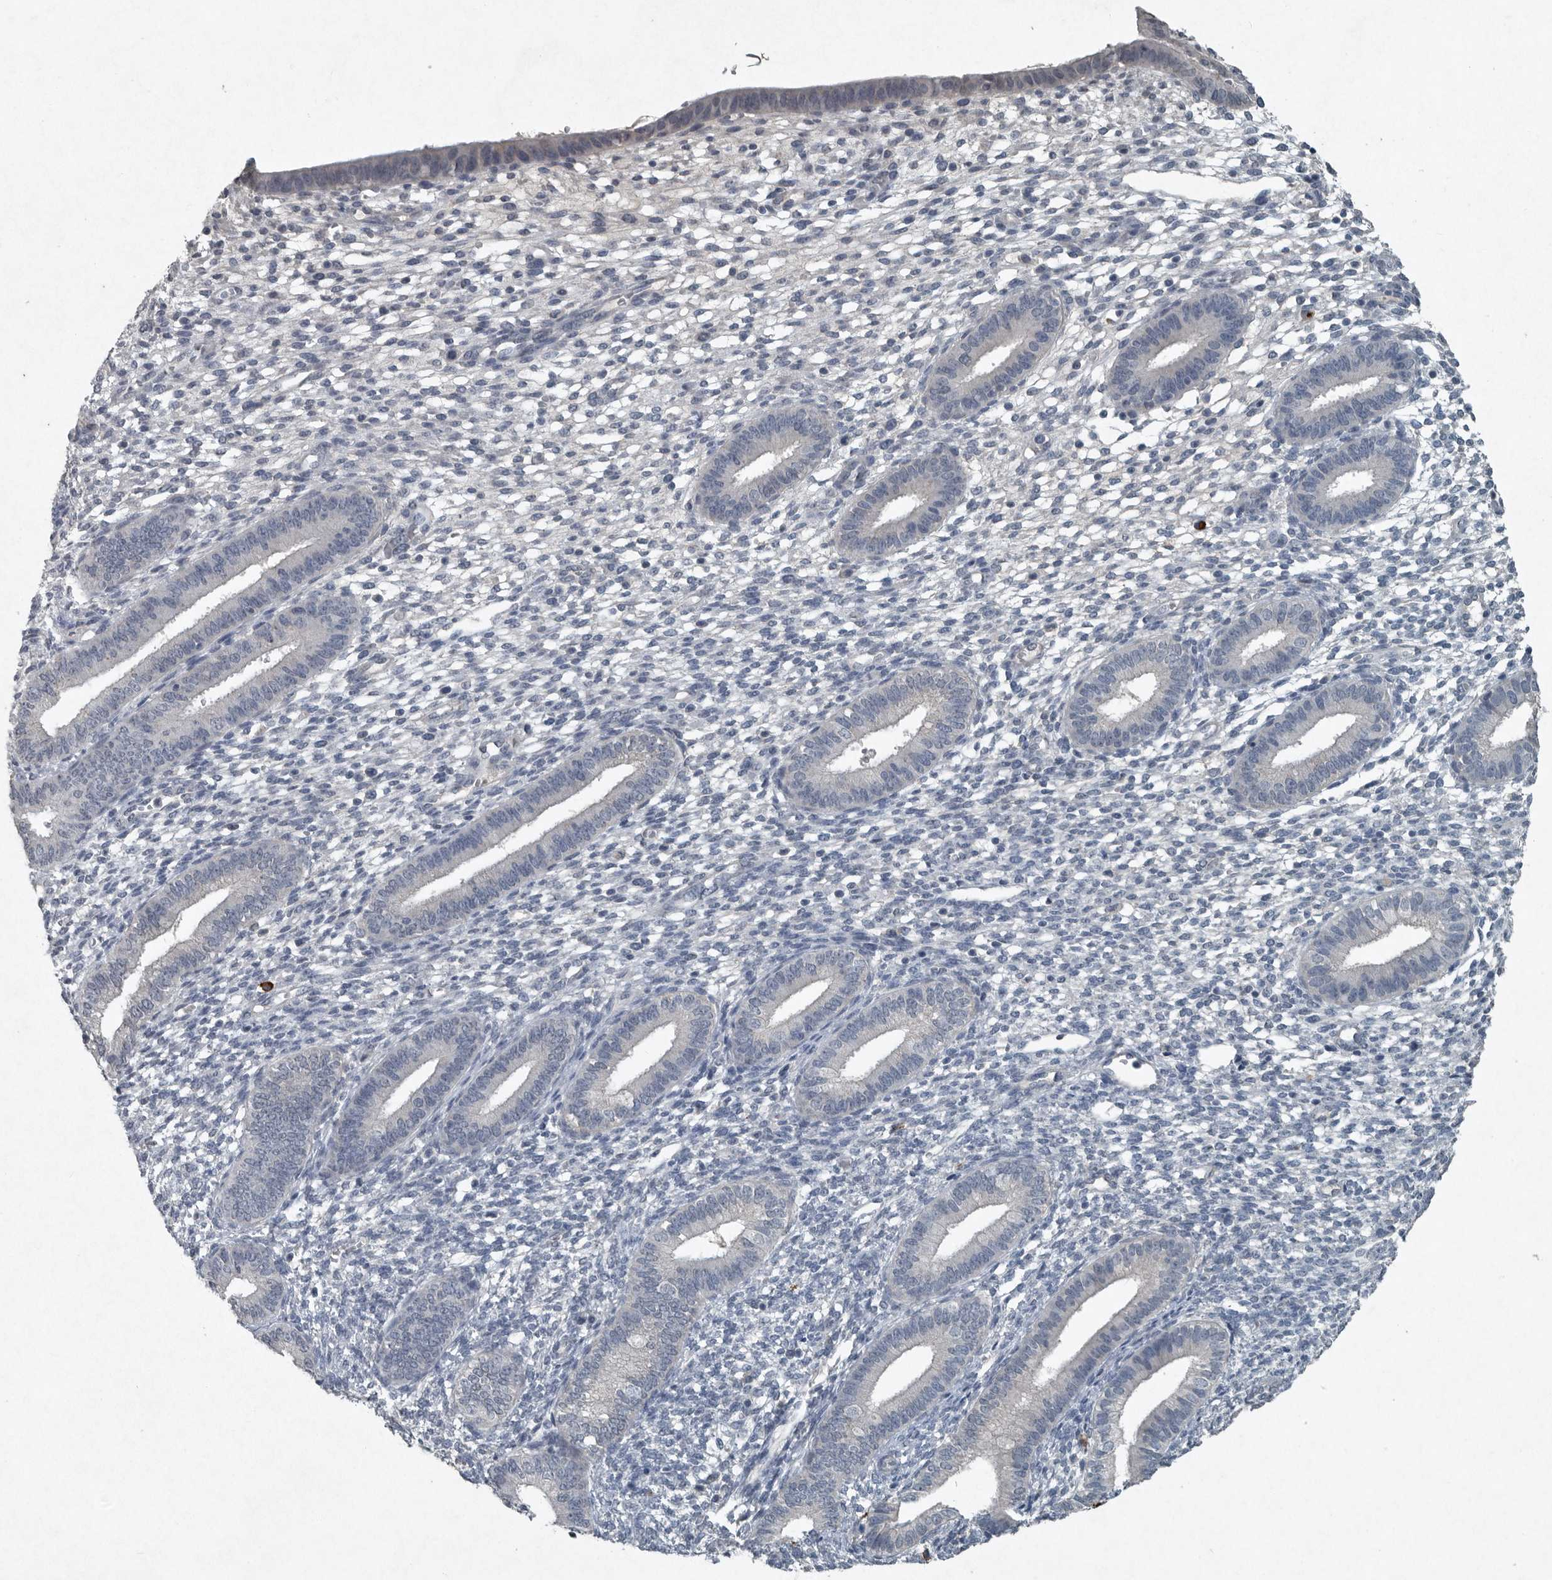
{"staining": {"intensity": "negative", "quantity": "none", "location": "none"}, "tissue": "endometrium", "cell_type": "Cells in endometrial stroma", "image_type": "normal", "snomed": [{"axis": "morphology", "description": "Normal tissue, NOS"}, {"axis": "topography", "description": "Endometrium"}], "caption": "Human endometrium stained for a protein using immunohistochemistry exhibits no positivity in cells in endometrial stroma.", "gene": "IL20", "patient": {"sex": "female", "age": 46}}